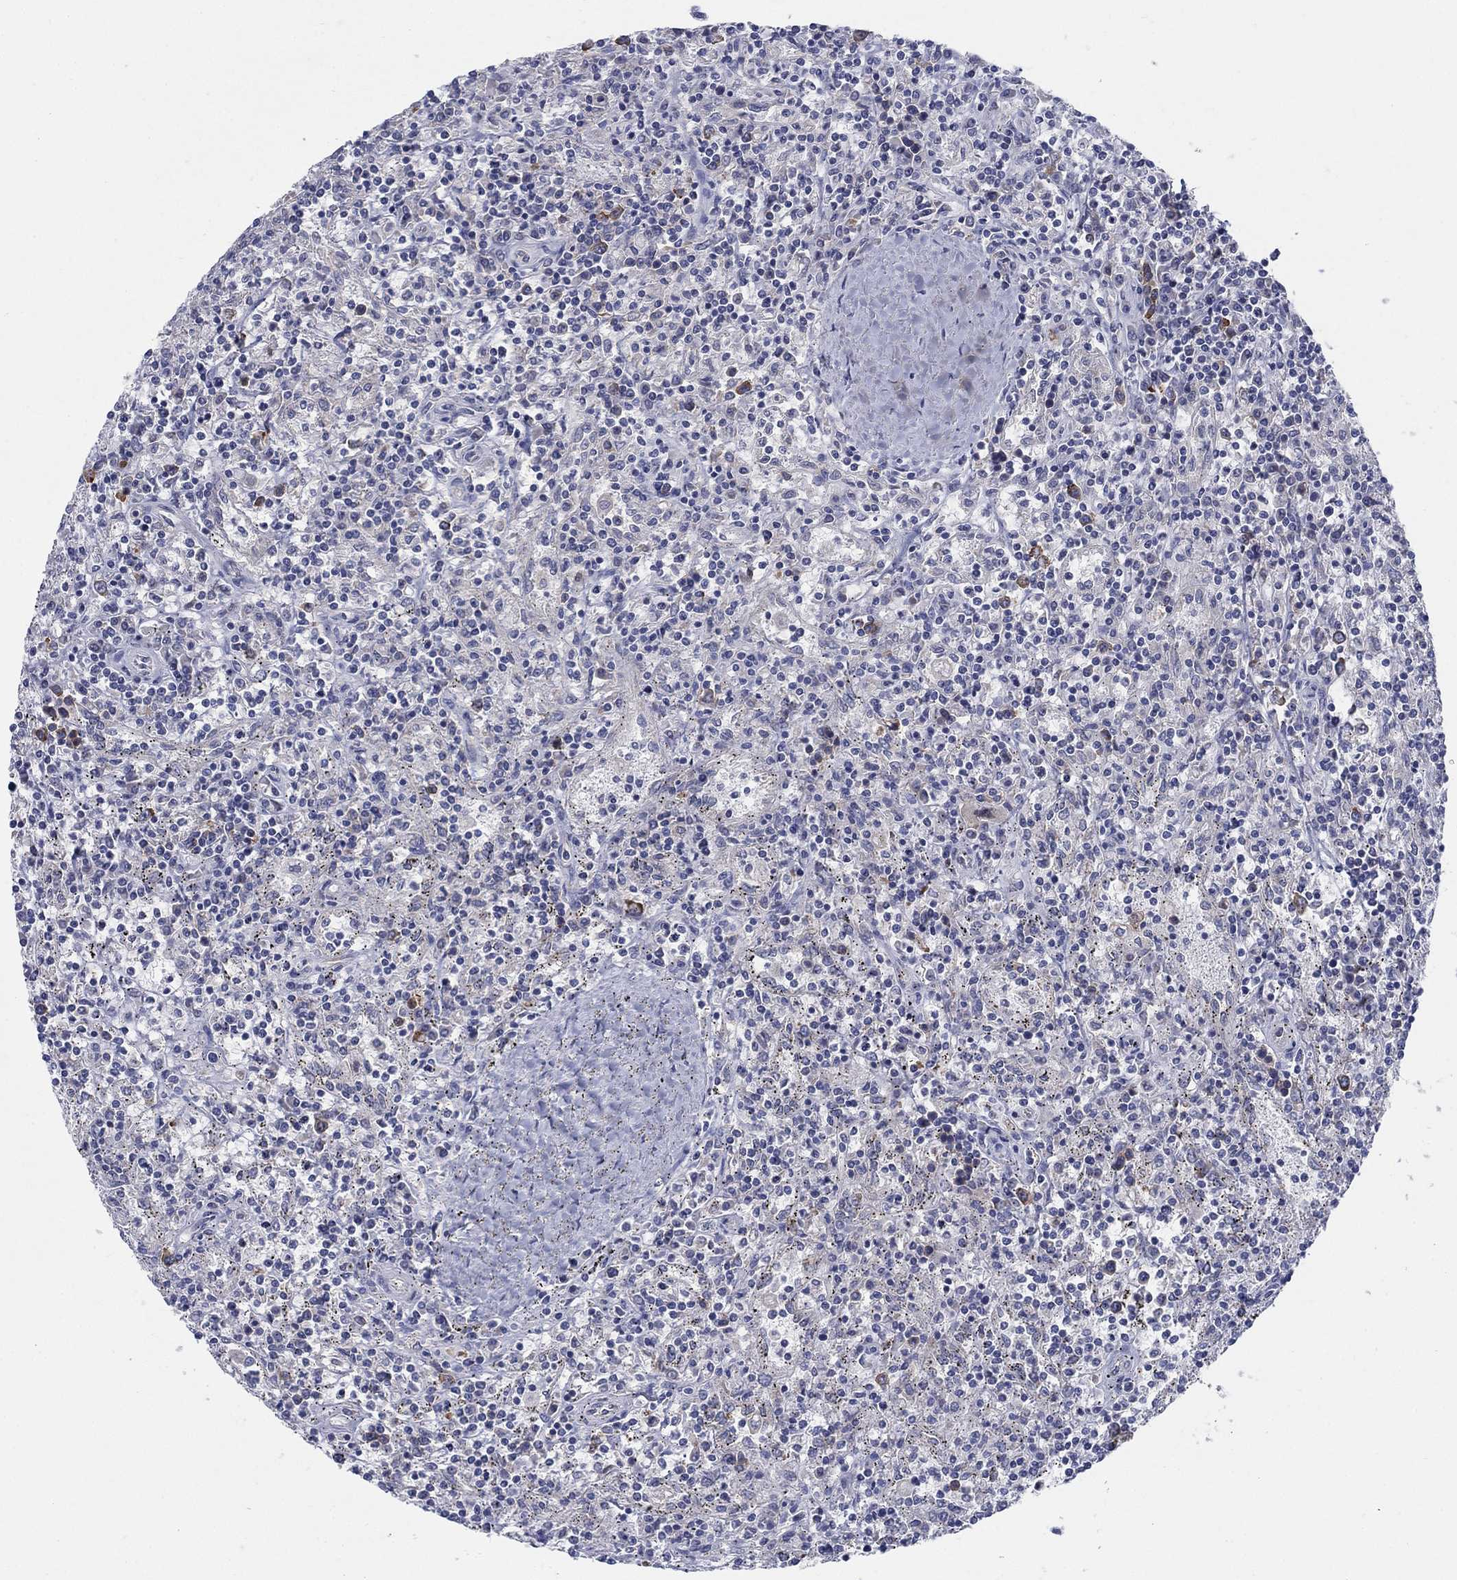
{"staining": {"intensity": "negative", "quantity": "none", "location": "none"}, "tissue": "lymphoma", "cell_type": "Tumor cells", "image_type": "cancer", "snomed": [{"axis": "morphology", "description": "Malignant lymphoma, non-Hodgkin's type, Low grade"}, {"axis": "topography", "description": "Spleen"}], "caption": "Lymphoma was stained to show a protein in brown. There is no significant expression in tumor cells.", "gene": "TMEM59", "patient": {"sex": "male", "age": 62}}